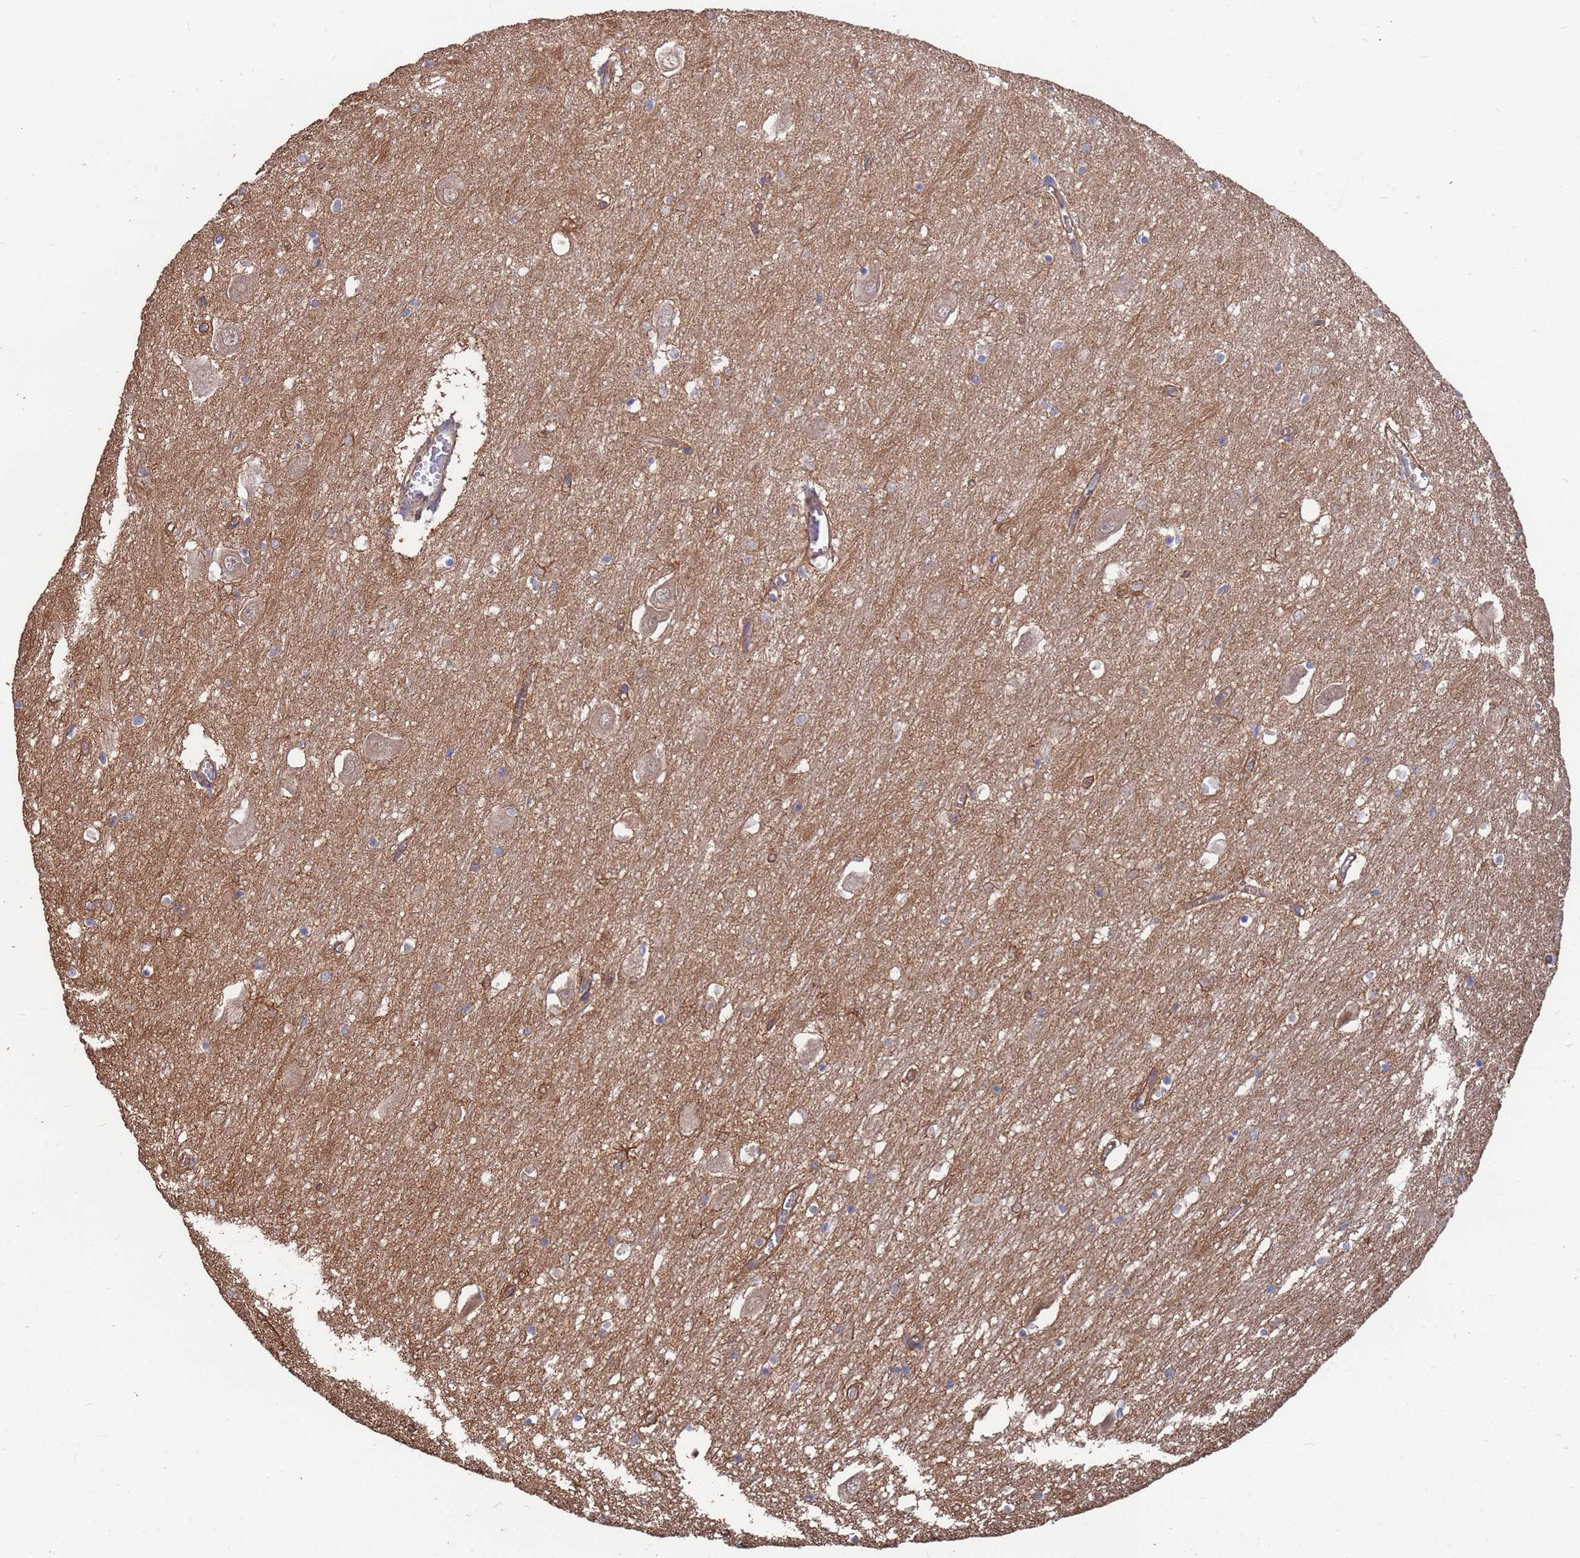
{"staining": {"intensity": "weak", "quantity": "<25%", "location": "cytoplasmic/membranous"}, "tissue": "hippocampus", "cell_type": "Glial cells", "image_type": "normal", "snomed": [{"axis": "morphology", "description": "Normal tissue, NOS"}, {"axis": "topography", "description": "Hippocampus"}], "caption": "Hippocampus was stained to show a protein in brown. There is no significant staining in glial cells.", "gene": "NDUFAF6", "patient": {"sex": "male", "age": 70}}